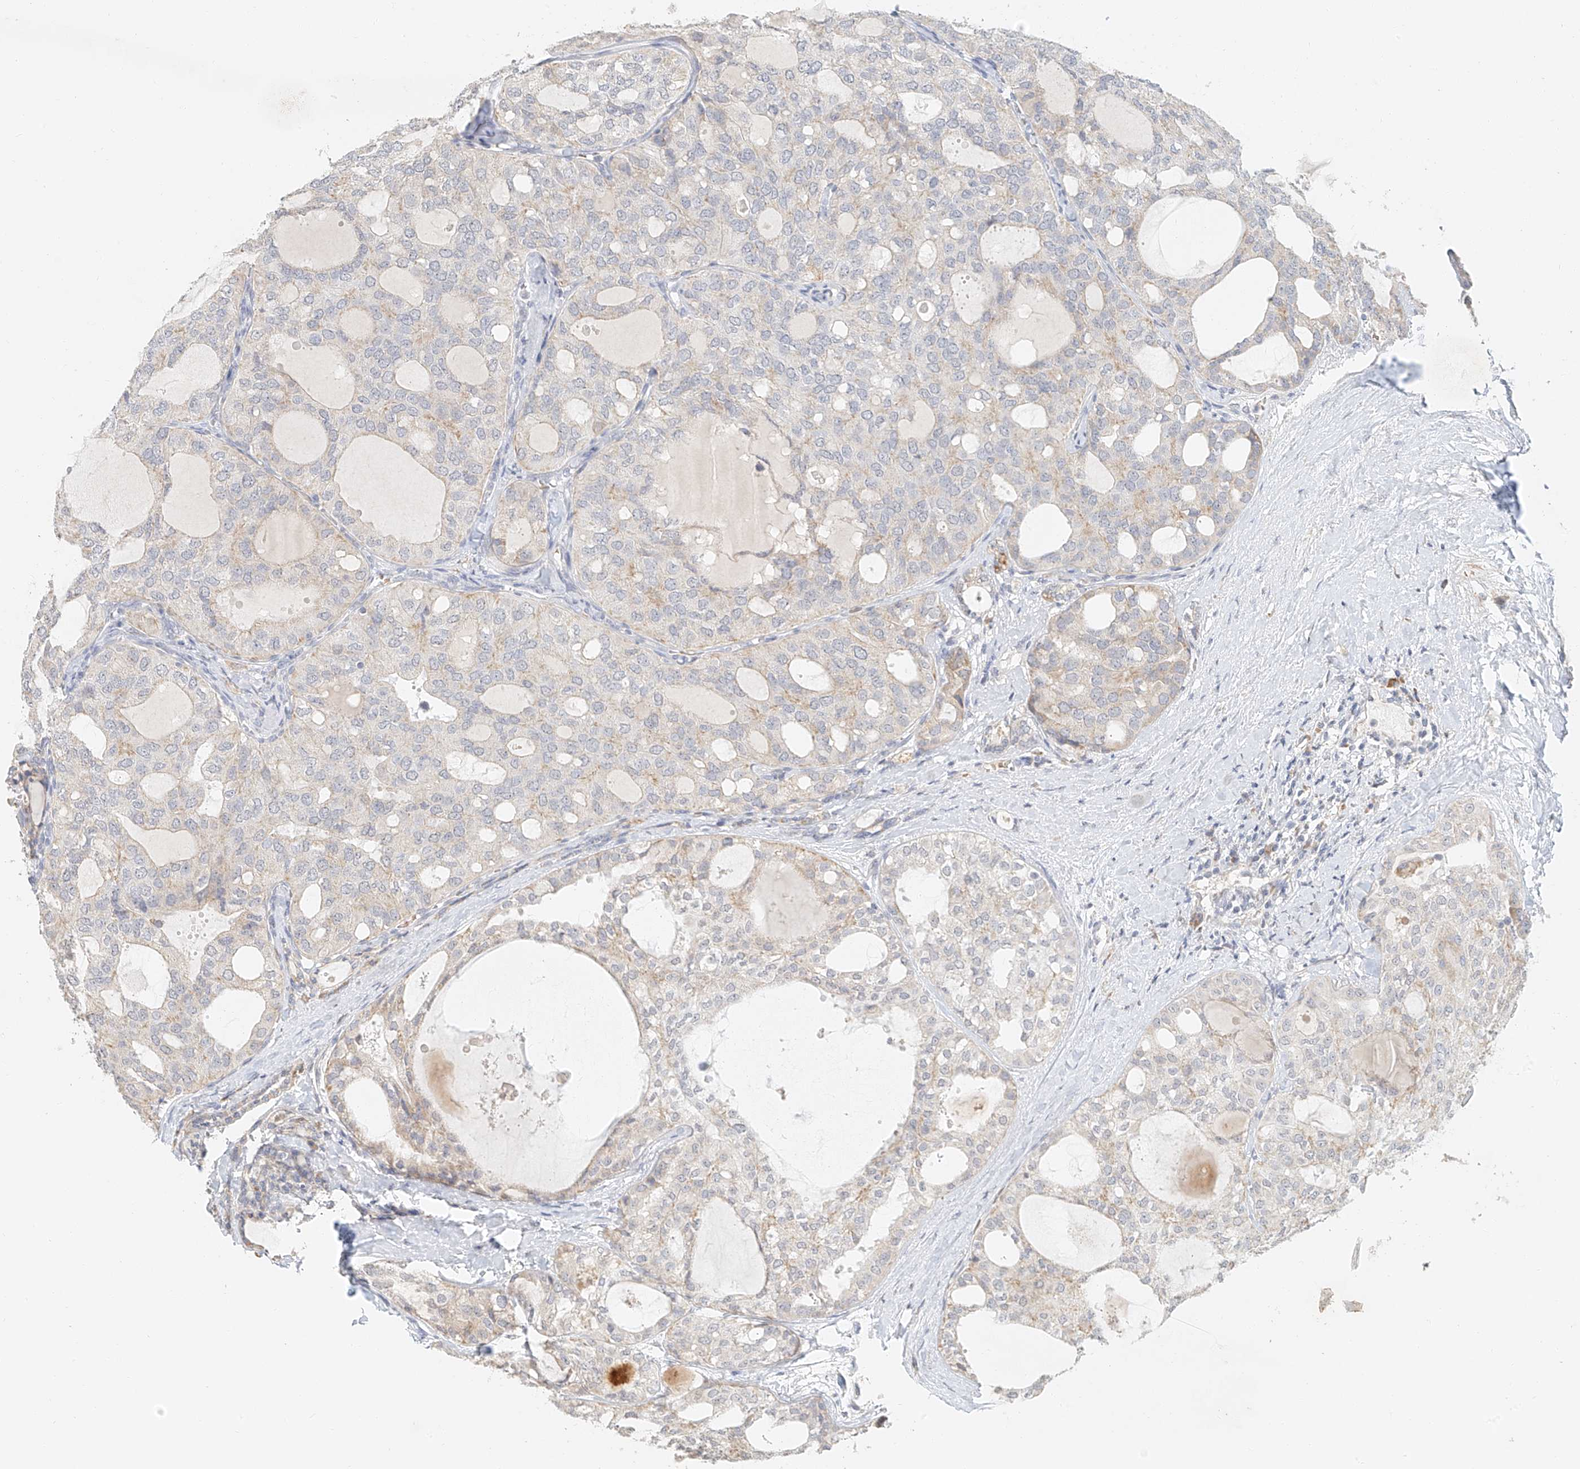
{"staining": {"intensity": "weak", "quantity": "<25%", "location": "cytoplasmic/membranous"}, "tissue": "thyroid cancer", "cell_type": "Tumor cells", "image_type": "cancer", "snomed": [{"axis": "morphology", "description": "Follicular adenoma carcinoma, NOS"}, {"axis": "topography", "description": "Thyroid gland"}], "caption": "Human thyroid cancer stained for a protein using immunohistochemistry (IHC) shows no positivity in tumor cells.", "gene": "CXorf58", "patient": {"sex": "male", "age": 75}}